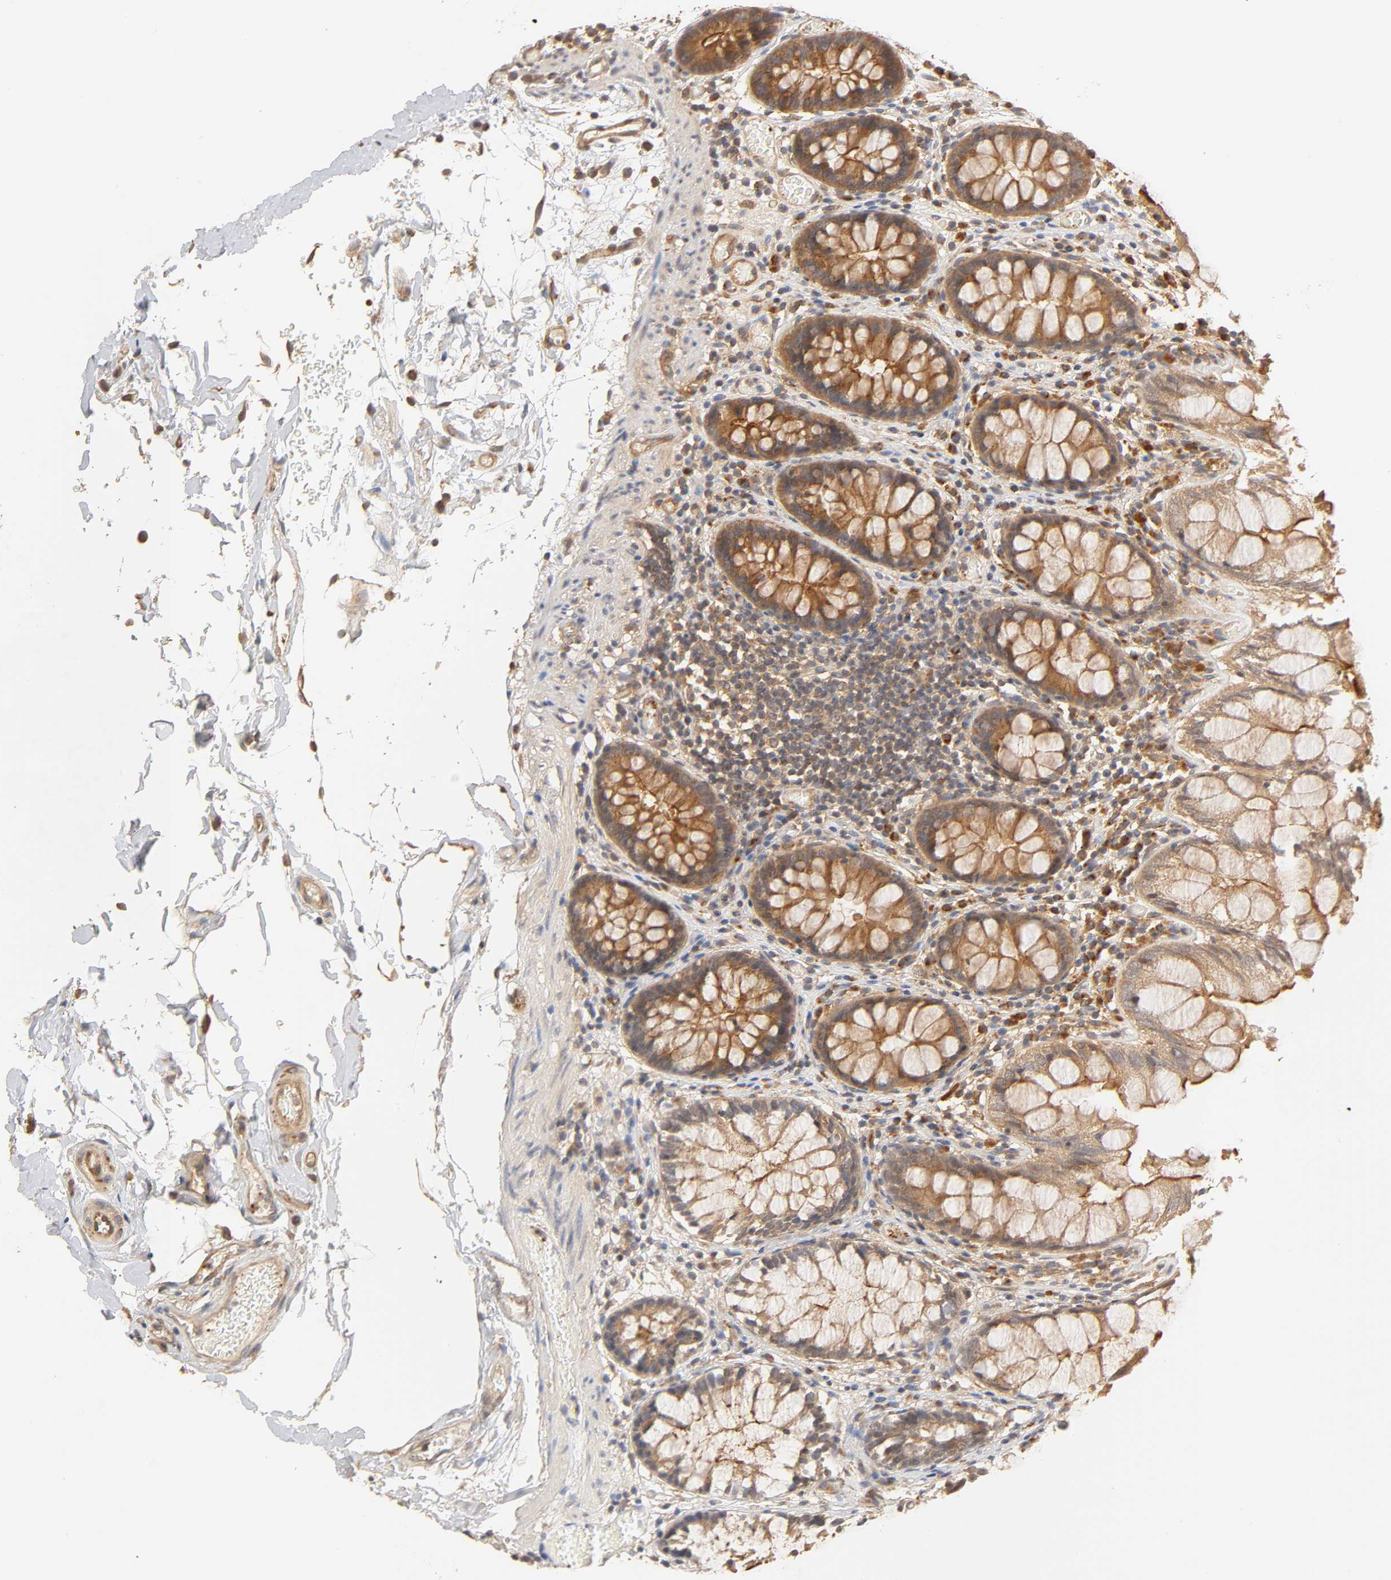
{"staining": {"intensity": "moderate", "quantity": "25%-75%", "location": "cytoplasmic/membranous"}, "tissue": "colon", "cell_type": "Endothelial cells", "image_type": "normal", "snomed": [{"axis": "morphology", "description": "Normal tissue, NOS"}, {"axis": "topography", "description": "Smooth muscle"}, {"axis": "topography", "description": "Colon"}], "caption": "Immunohistochemistry (IHC) (DAB) staining of benign colon displays moderate cytoplasmic/membranous protein expression in about 25%-75% of endothelial cells.", "gene": "EPS8", "patient": {"sex": "male", "age": 67}}